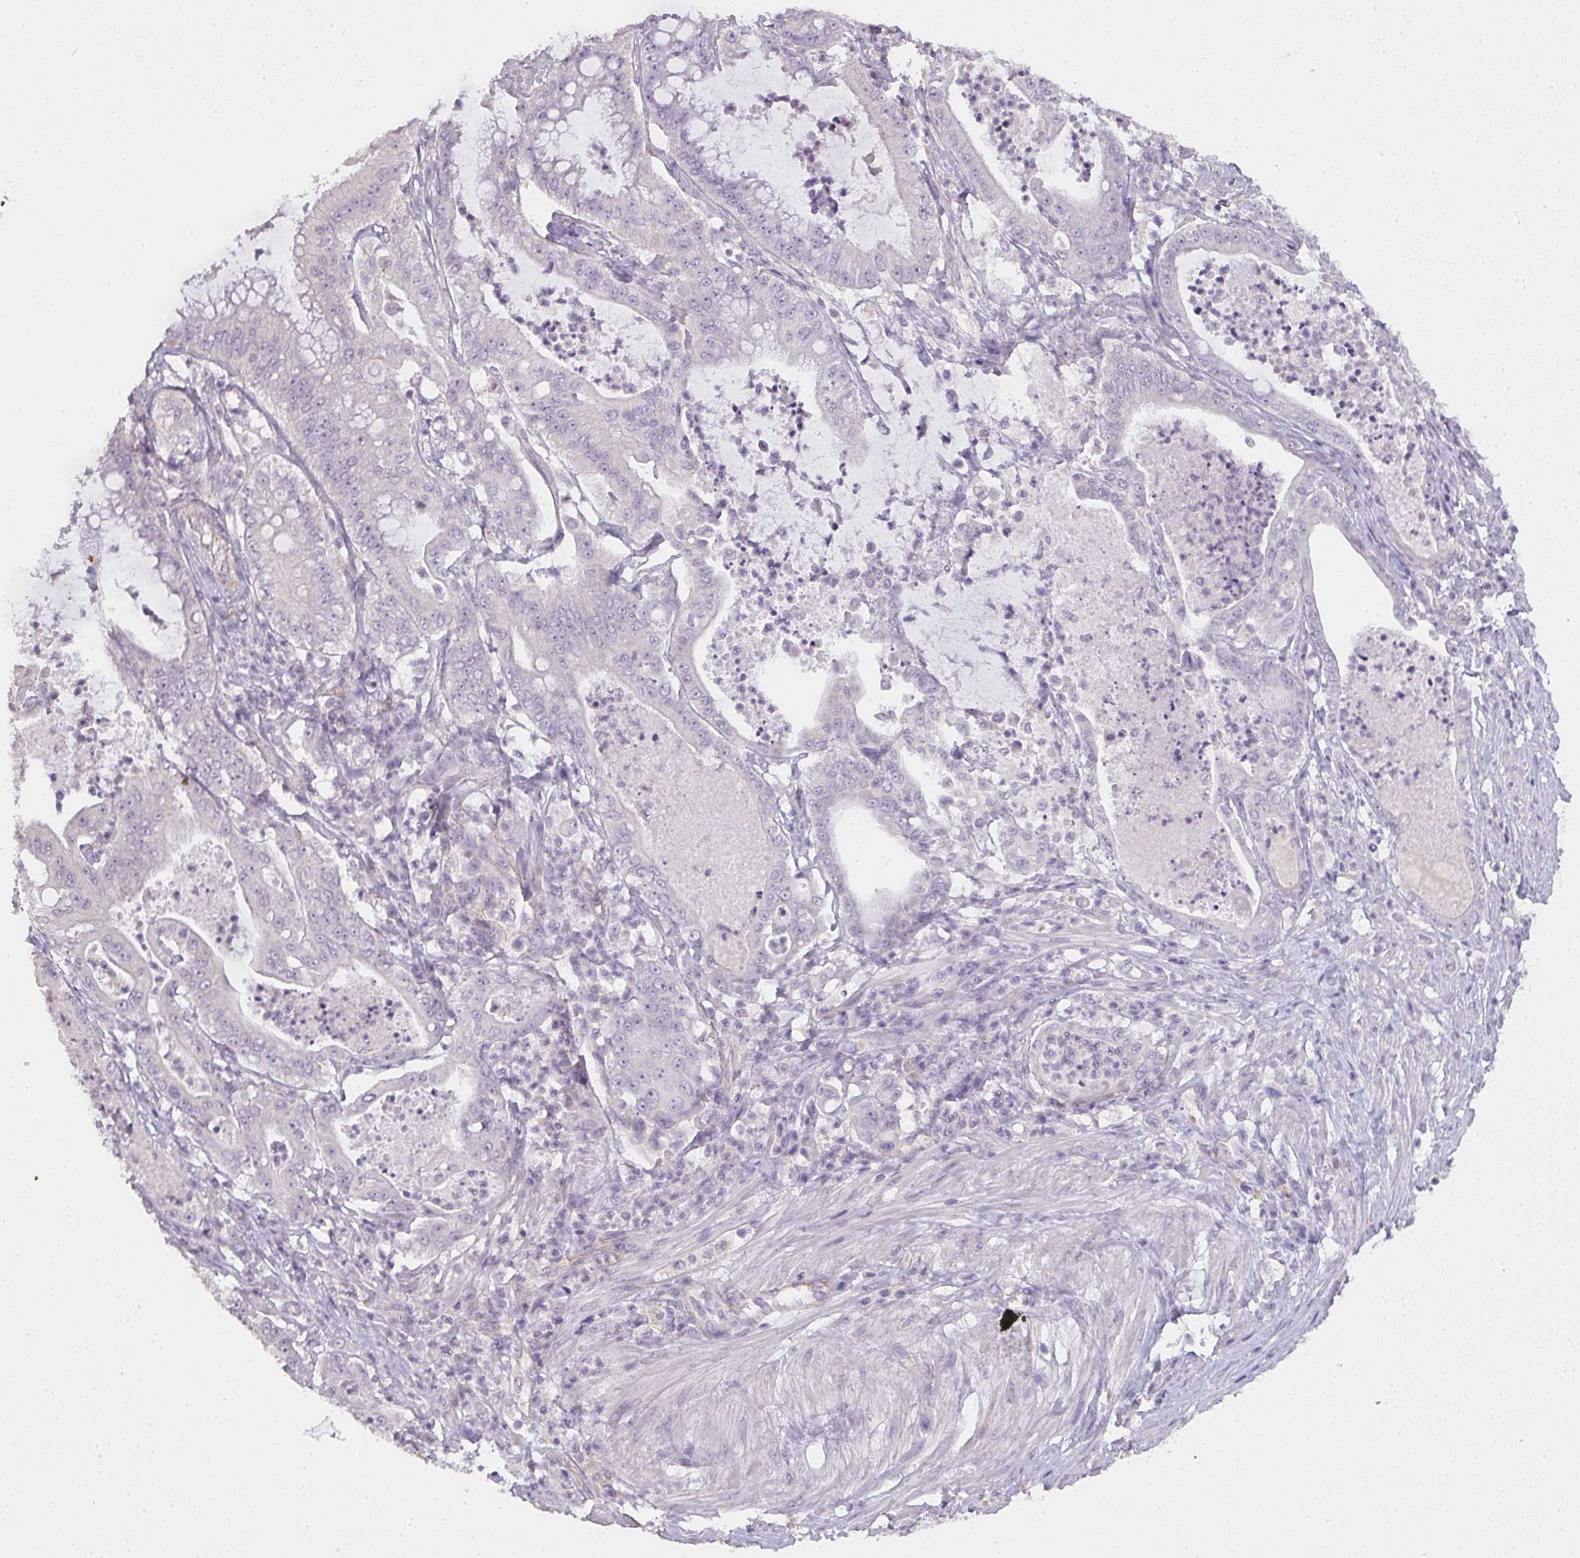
{"staining": {"intensity": "negative", "quantity": "none", "location": "none"}, "tissue": "pancreatic cancer", "cell_type": "Tumor cells", "image_type": "cancer", "snomed": [{"axis": "morphology", "description": "Adenocarcinoma, NOS"}, {"axis": "topography", "description": "Pancreas"}], "caption": "DAB (3,3'-diaminobenzidine) immunohistochemical staining of human adenocarcinoma (pancreatic) demonstrates no significant positivity in tumor cells.", "gene": "TMEM219", "patient": {"sex": "male", "age": 71}}